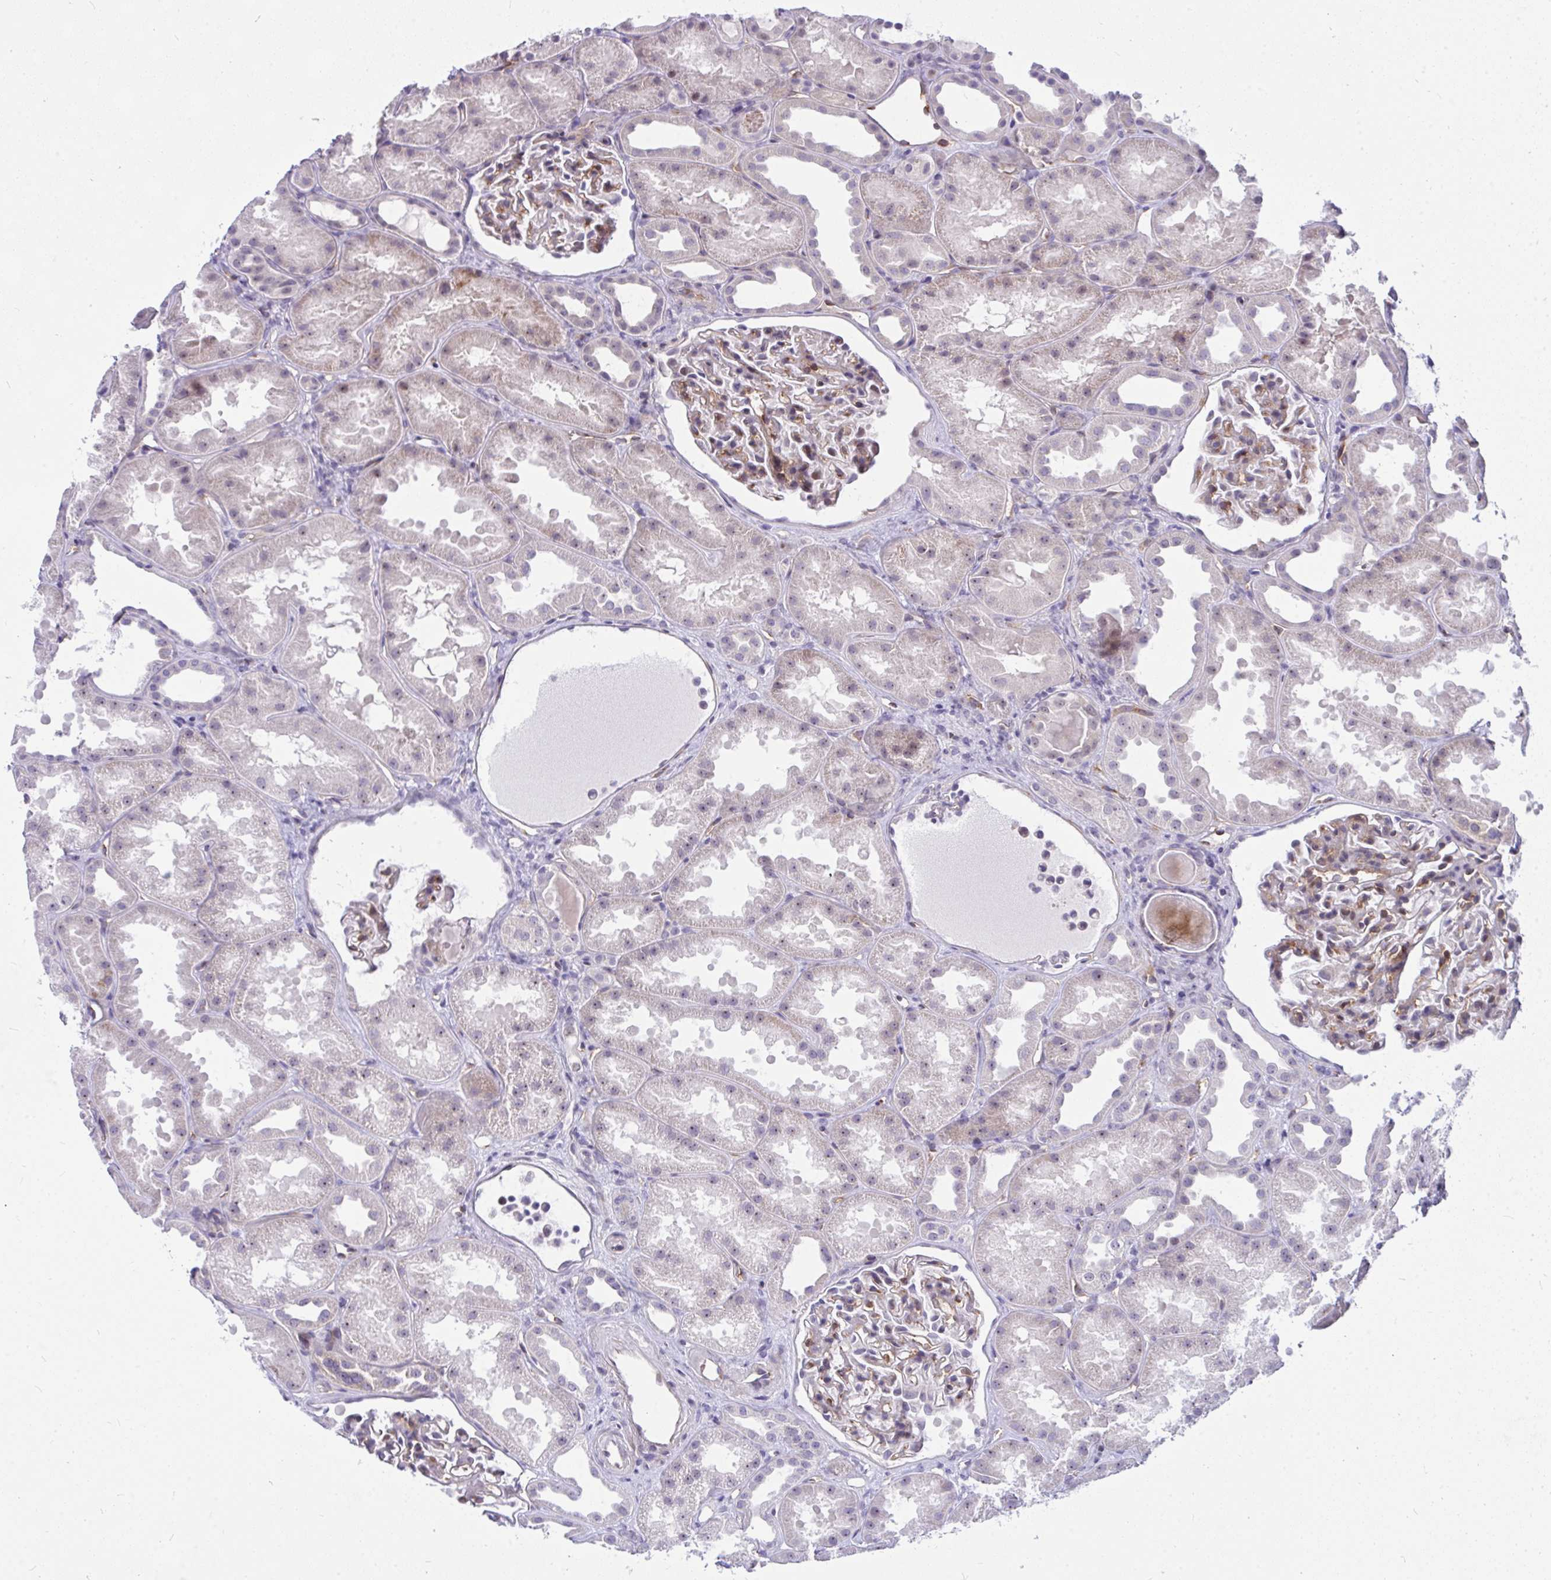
{"staining": {"intensity": "moderate", "quantity": "25%-75%", "location": "cytoplasmic/membranous"}, "tissue": "kidney", "cell_type": "Cells in glomeruli", "image_type": "normal", "snomed": [{"axis": "morphology", "description": "Normal tissue, NOS"}, {"axis": "topography", "description": "Kidney"}], "caption": "Moderate cytoplasmic/membranous positivity is appreciated in about 25%-75% of cells in glomeruli in unremarkable kidney. The protein is stained brown, and the nuclei are stained in blue (DAB (3,3'-diaminobenzidine) IHC with brightfield microscopy, high magnification).", "gene": "NFXL1", "patient": {"sex": "male", "age": 61}}